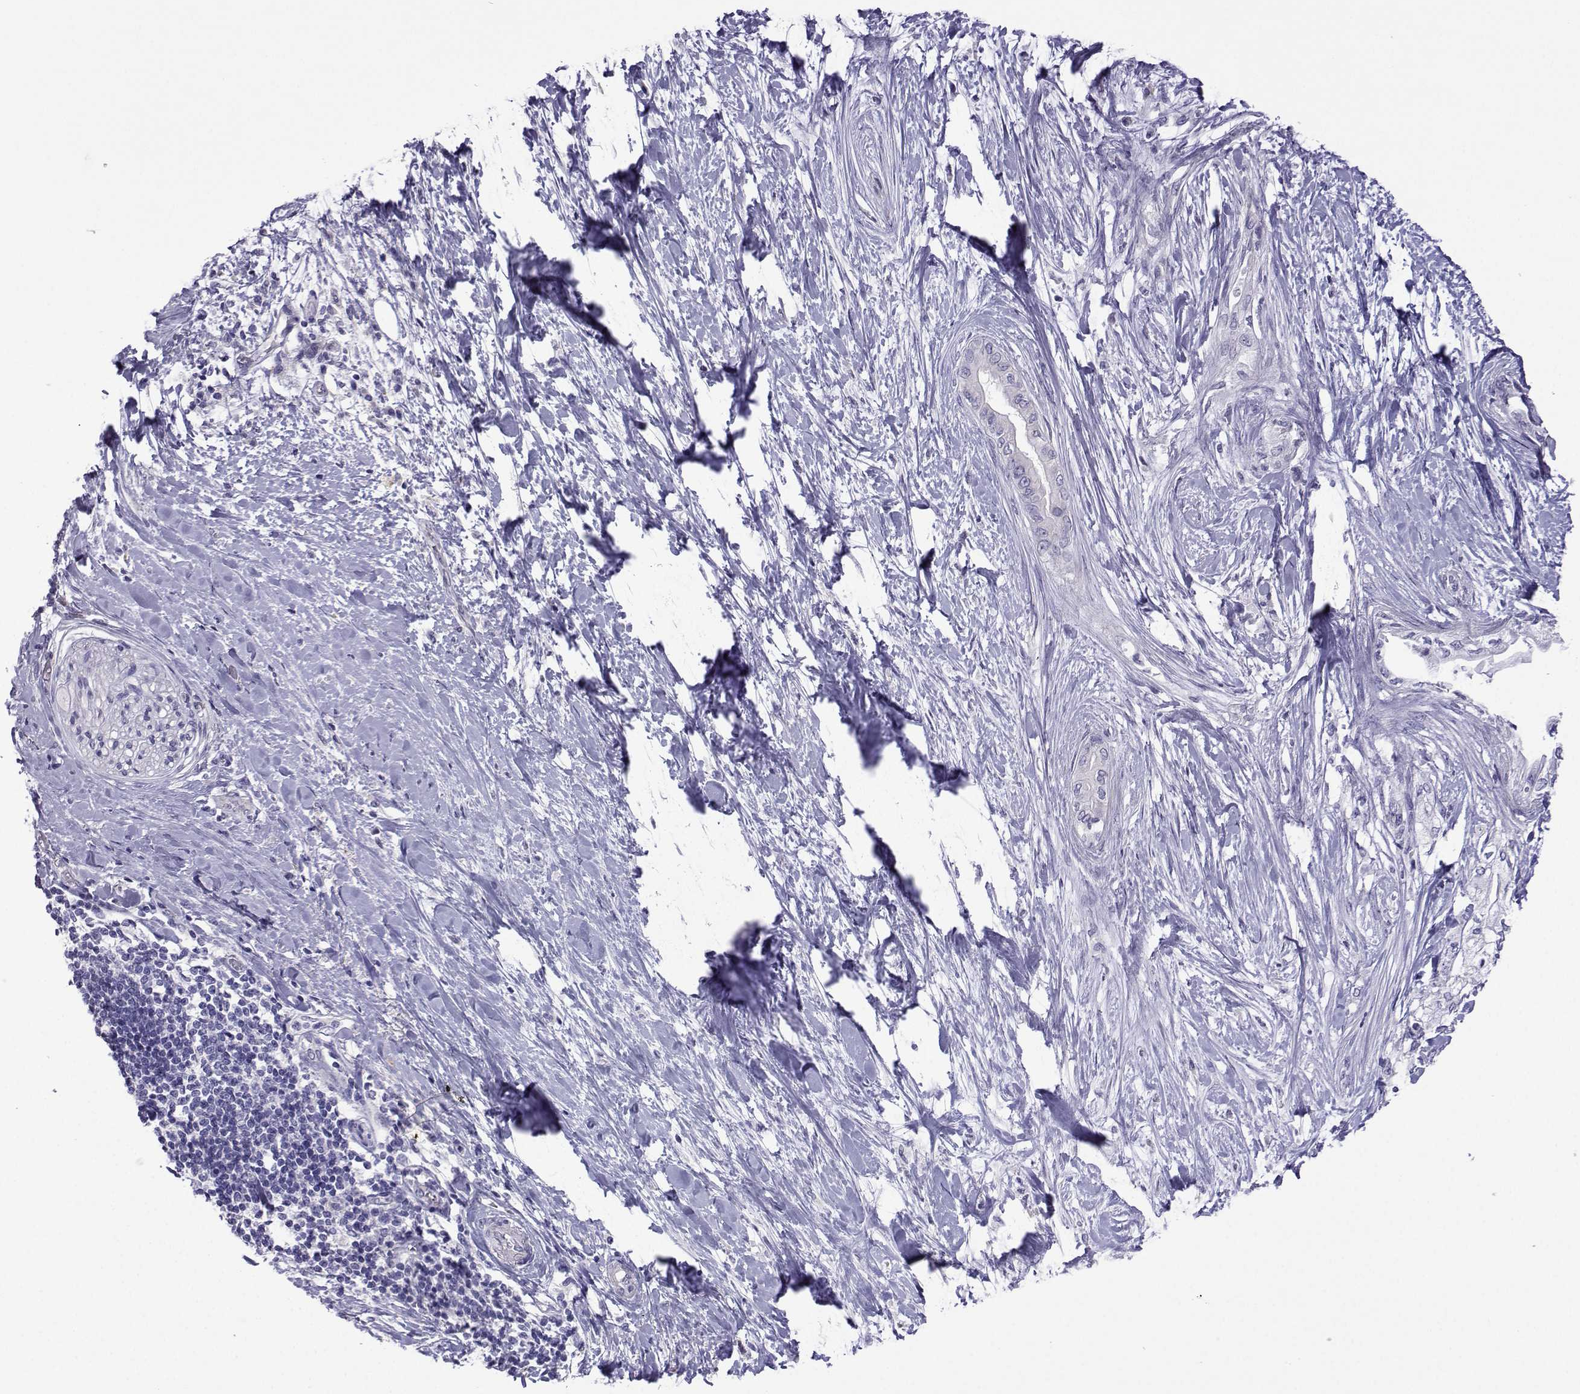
{"staining": {"intensity": "negative", "quantity": "none", "location": "none"}, "tissue": "pancreatic cancer", "cell_type": "Tumor cells", "image_type": "cancer", "snomed": [{"axis": "morphology", "description": "Normal tissue, NOS"}, {"axis": "morphology", "description": "Adenocarcinoma, NOS"}, {"axis": "topography", "description": "Pancreas"}, {"axis": "topography", "description": "Duodenum"}], "caption": "Immunohistochemical staining of adenocarcinoma (pancreatic) exhibits no significant staining in tumor cells.", "gene": "CFAP70", "patient": {"sex": "female", "age": 60}}